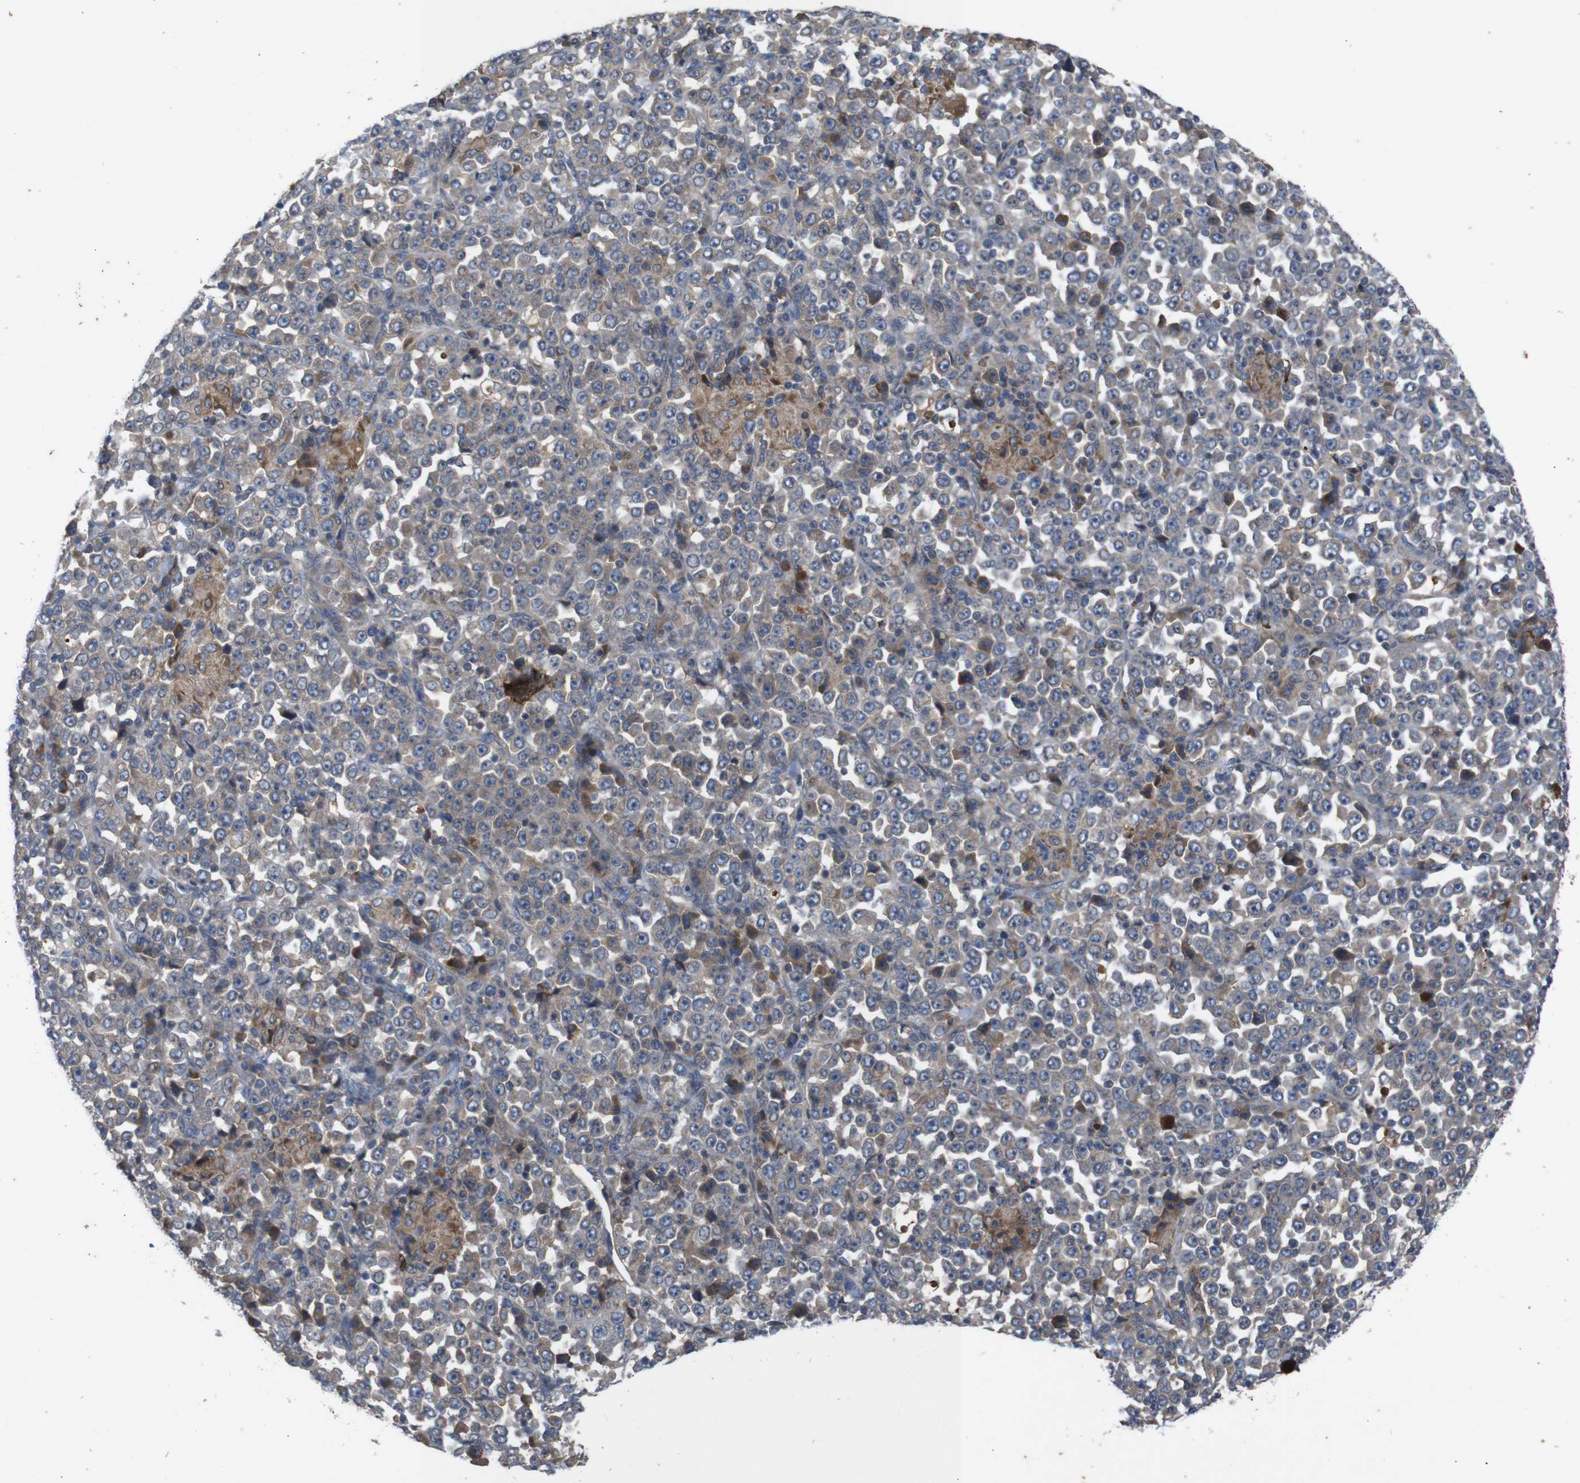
{"staining": {"intensity": "weak", "quantity": "25%-75%", "location": "cytoplasmic/membranous"}, "tissue": "stomach cancer", "cell_type": "Tumor cells", "image_type": "cancer", "snomed": [{"axis": "morphology", "description": "Normal tissue, NOS"}, {"axis": "morphology", "description": "Adenocarcinoma, NOS"}, {"axis": "topography", "description": "Stomach, upper"}, {"axis": "topography", "description": "Stomach"}], "caption": "A histopathology image of adenocarcinoma (stomach) stained for a protein demonstrates weak cytoplasmic/membranous brown staining in tumor cells.", "gene": "PTPN1", "patient": {"sex": "male", "age": 59}}